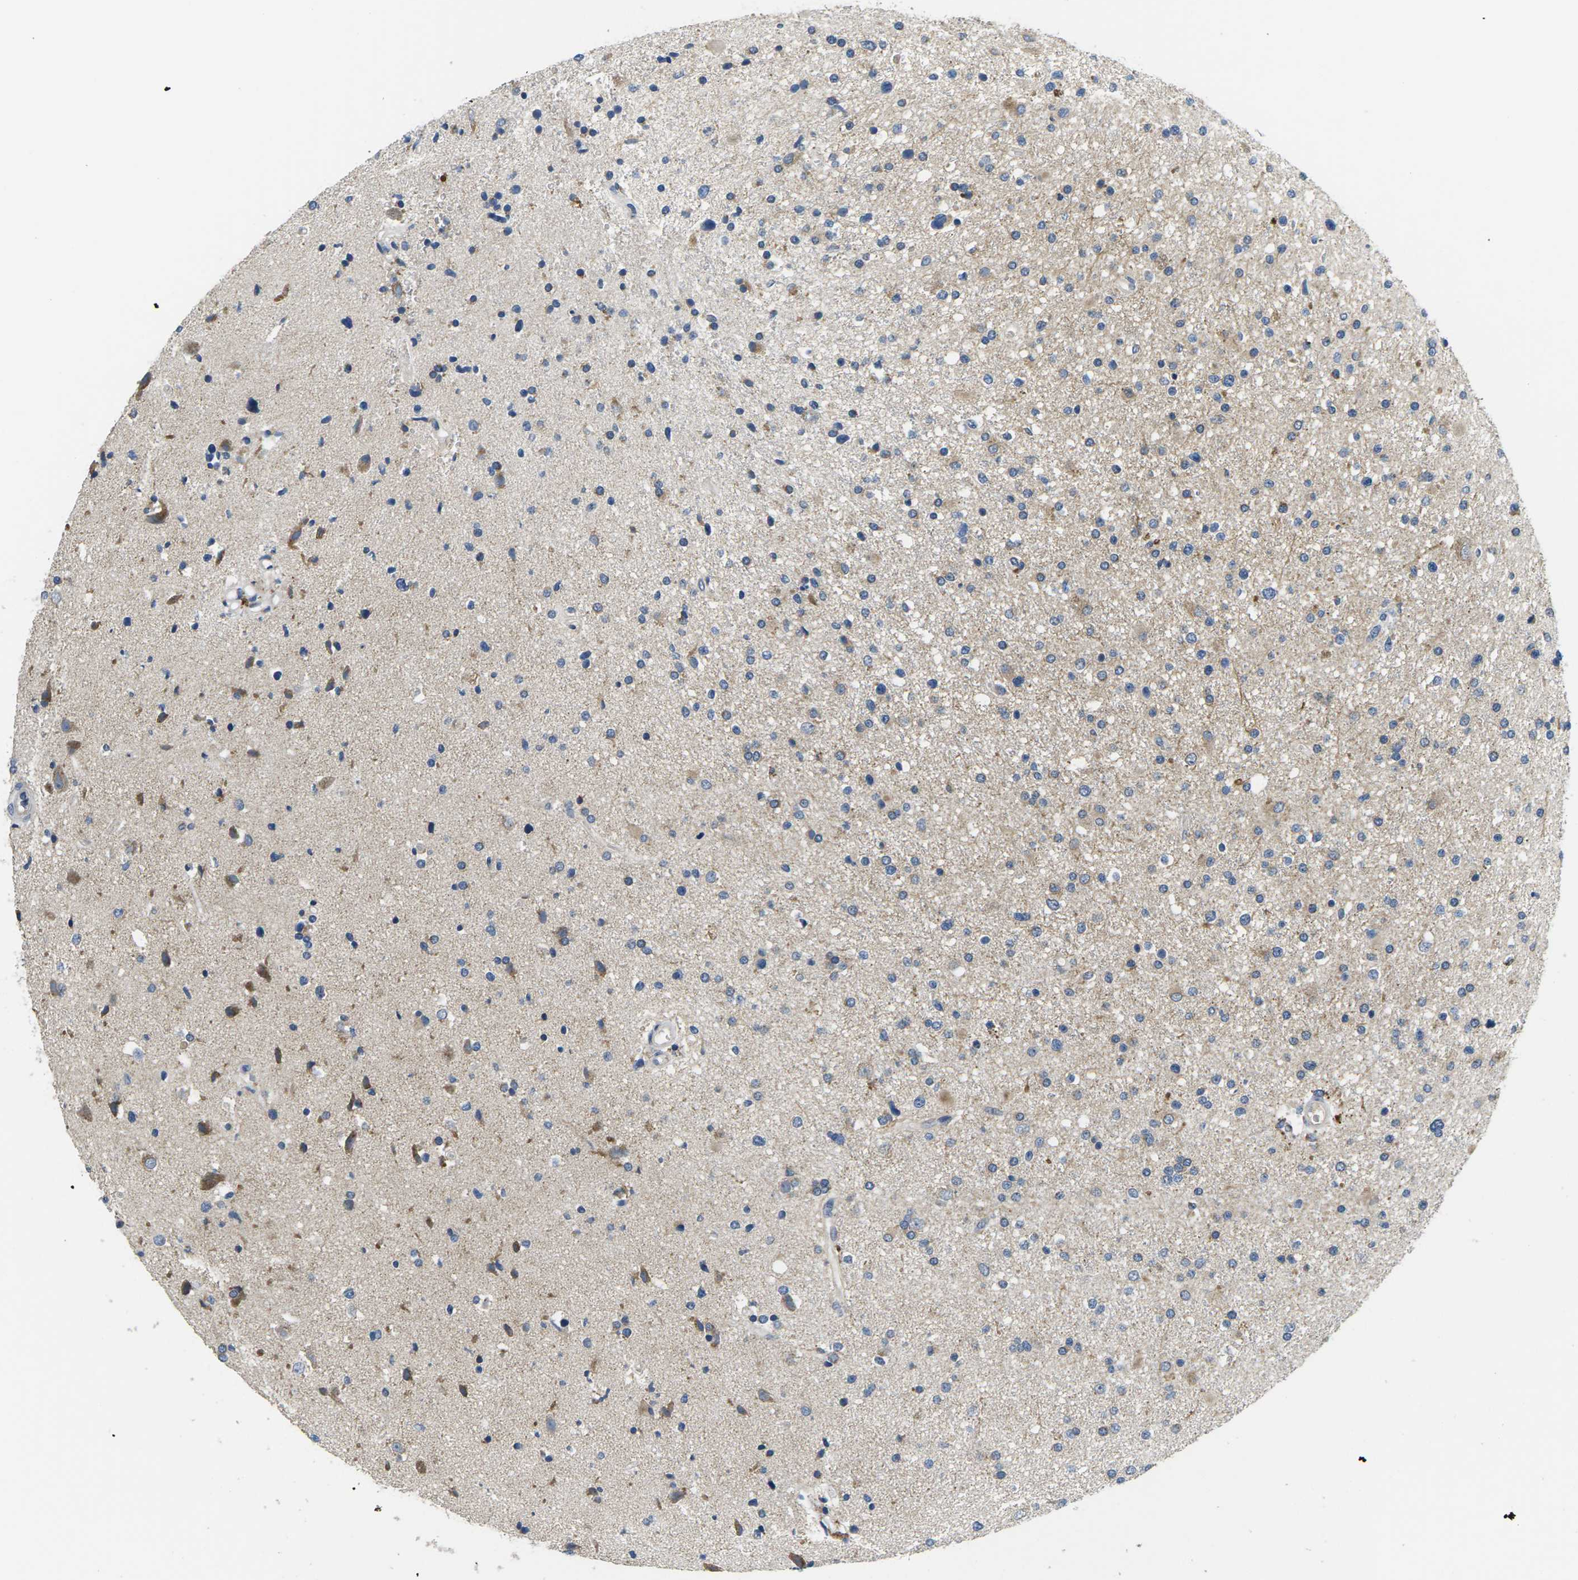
{"staining": {"intensity": "weak", "quantity": "<25%", "location": "cytoplasmic/membranous"}, "tissue": "glioma", "cell_type": "Tumor cells", "image_type": "cancer", "snomed": [{"axis": "morphology", "description": "Glioma, malignant, High grade"}, {"axis": "topography", "description": "Brain"}], "caption": "Human malignant glioma (high-grade) stained for a protein using immunohistochemistry (IHC) reveals no expression in tumor cells.", "gene": "ERGIC3", "patient": {"sex": "male", "age": 33}}